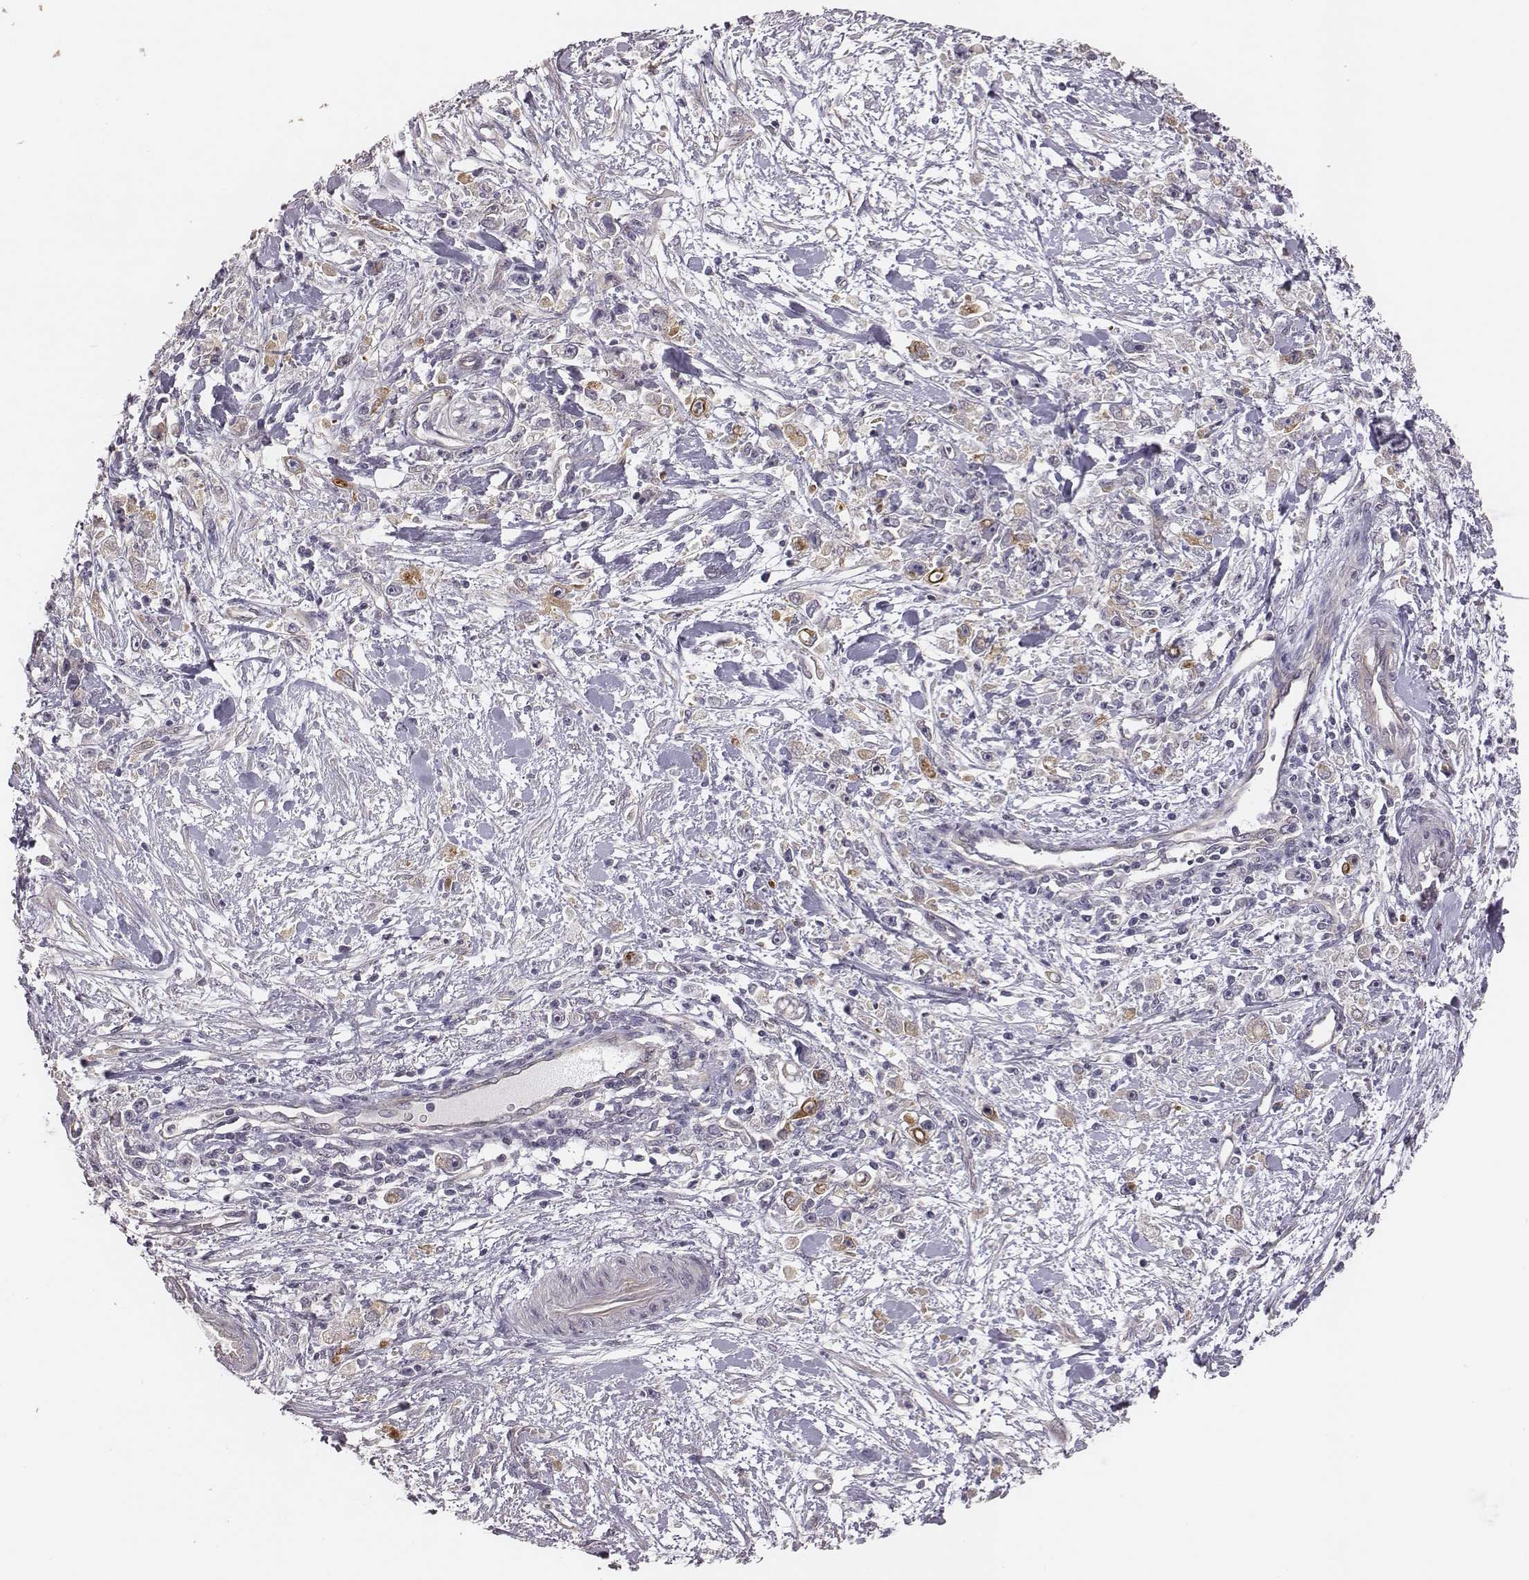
{"staining": {"intensity": "negative", "quantity": "none", "location": "none"}, "tissue": "stomach cancer", "cell_type": "Tumor cells", "image_type": "cancer", "snomed": [{"axis": "morphology", "description": "Adenocarcinoma, NOS"}, {"axis": "topography", "description": "Stomach"}], "caption": "IHC histopathology image of neoplastic tissue: stomach adenocarcinoma stained with DAB (3,3'-diaminobenzidine) reveals no significant protein staining in tumor cells.", "gene": "SCARF1", "patient": {"sex": "female", "age": 59}}